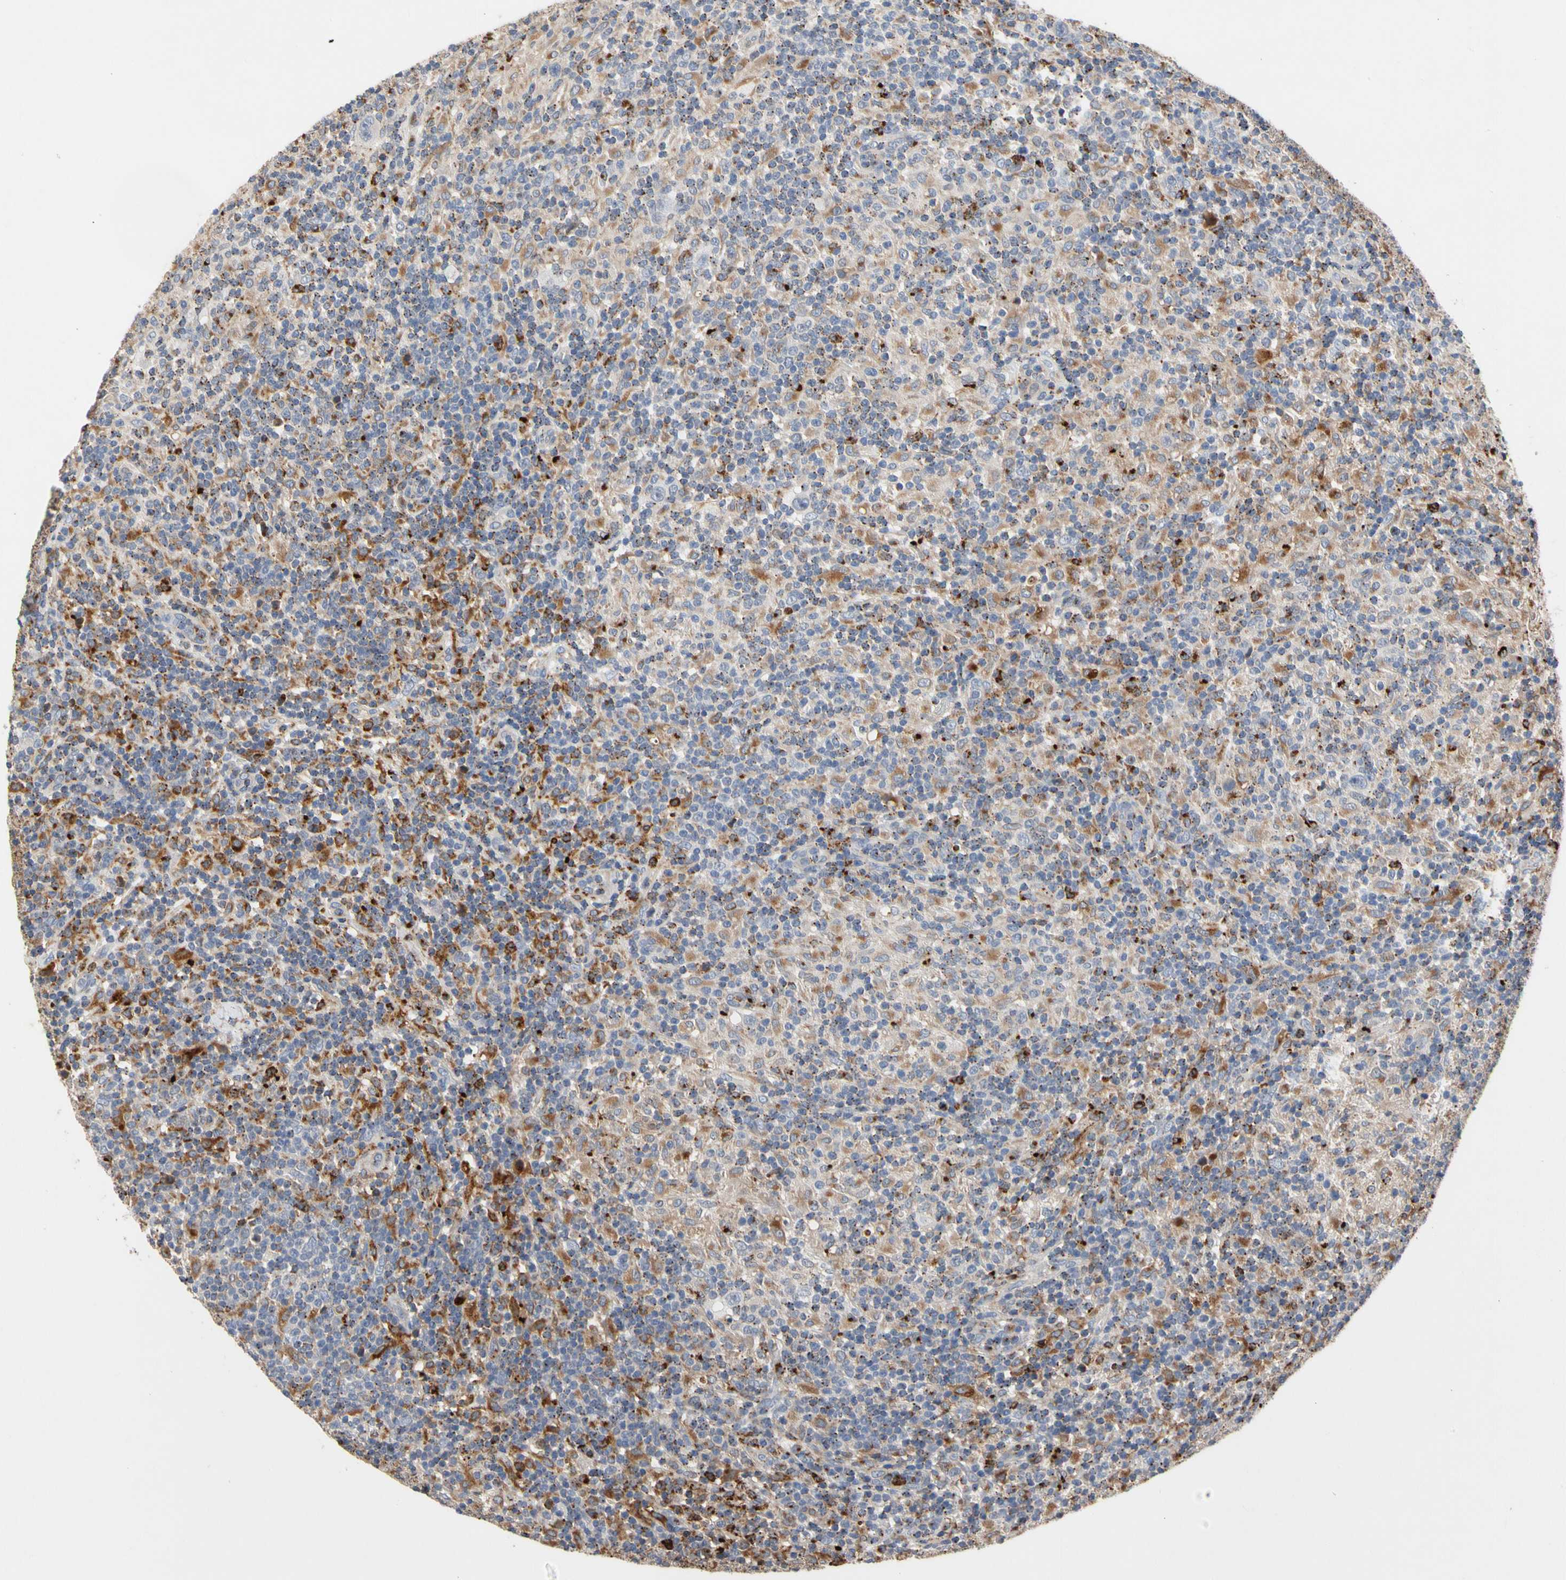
{"staining": {"intensity": "negative", "quantity": "none", "location": "none"}, "tissue": "lymphoma", "cell_type": "Tumor cells", "image_type": "cancer", "snomed": [{"axis": "morphology", "description": "Hodgkin's disease, NOS"}, {"axis": "topography", "description": "Lymph node"}], "caption": "The histopathology image reveals no staining of tumor cells in lymphoma.", "gene": "ADA2", "patient": {"sex": "male", "age": 70}}